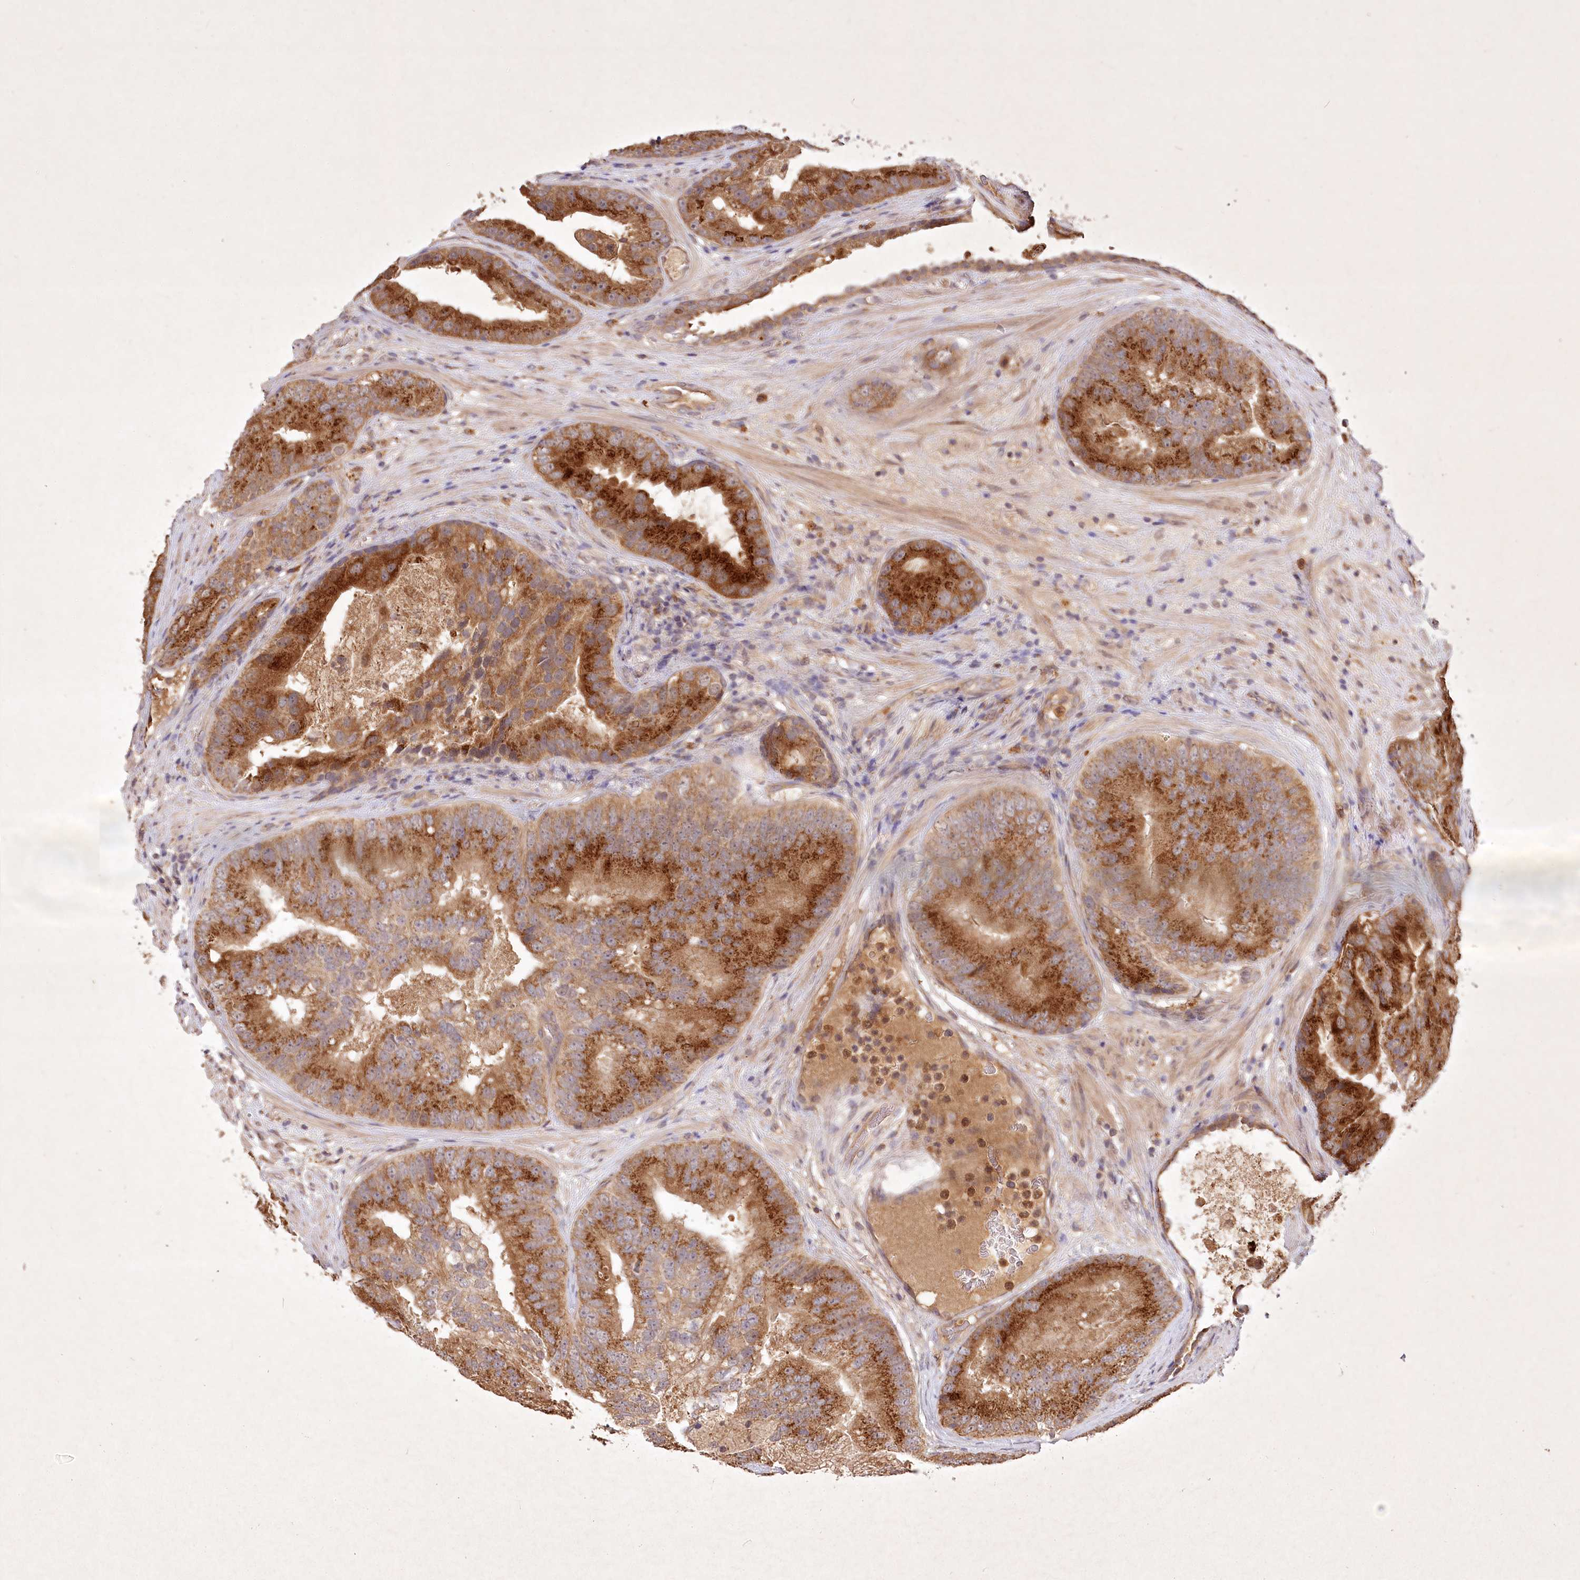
{"staining": {"intensity": "strong", "quantity": ">75%", "location": "cytoplasmic/membranous"}, "tissue": "prostate cancer", "cell_type": "Tumor cells", "image_type": "cancer", "snomed": [{"axis": "morphology", "description": "Adenocarcinoma, High grade"}, {"axis": "topography", "description": "Prostate"}], "caption": "Human prostate adenocarcinoma (high-grade) stained with a brown dye displays strong cytoplasmic/membranous positive staining in approximately >75% of tumor cells.", "gene": "IRAK1BP1", "patient": {"sex": "male", "age": 70}}